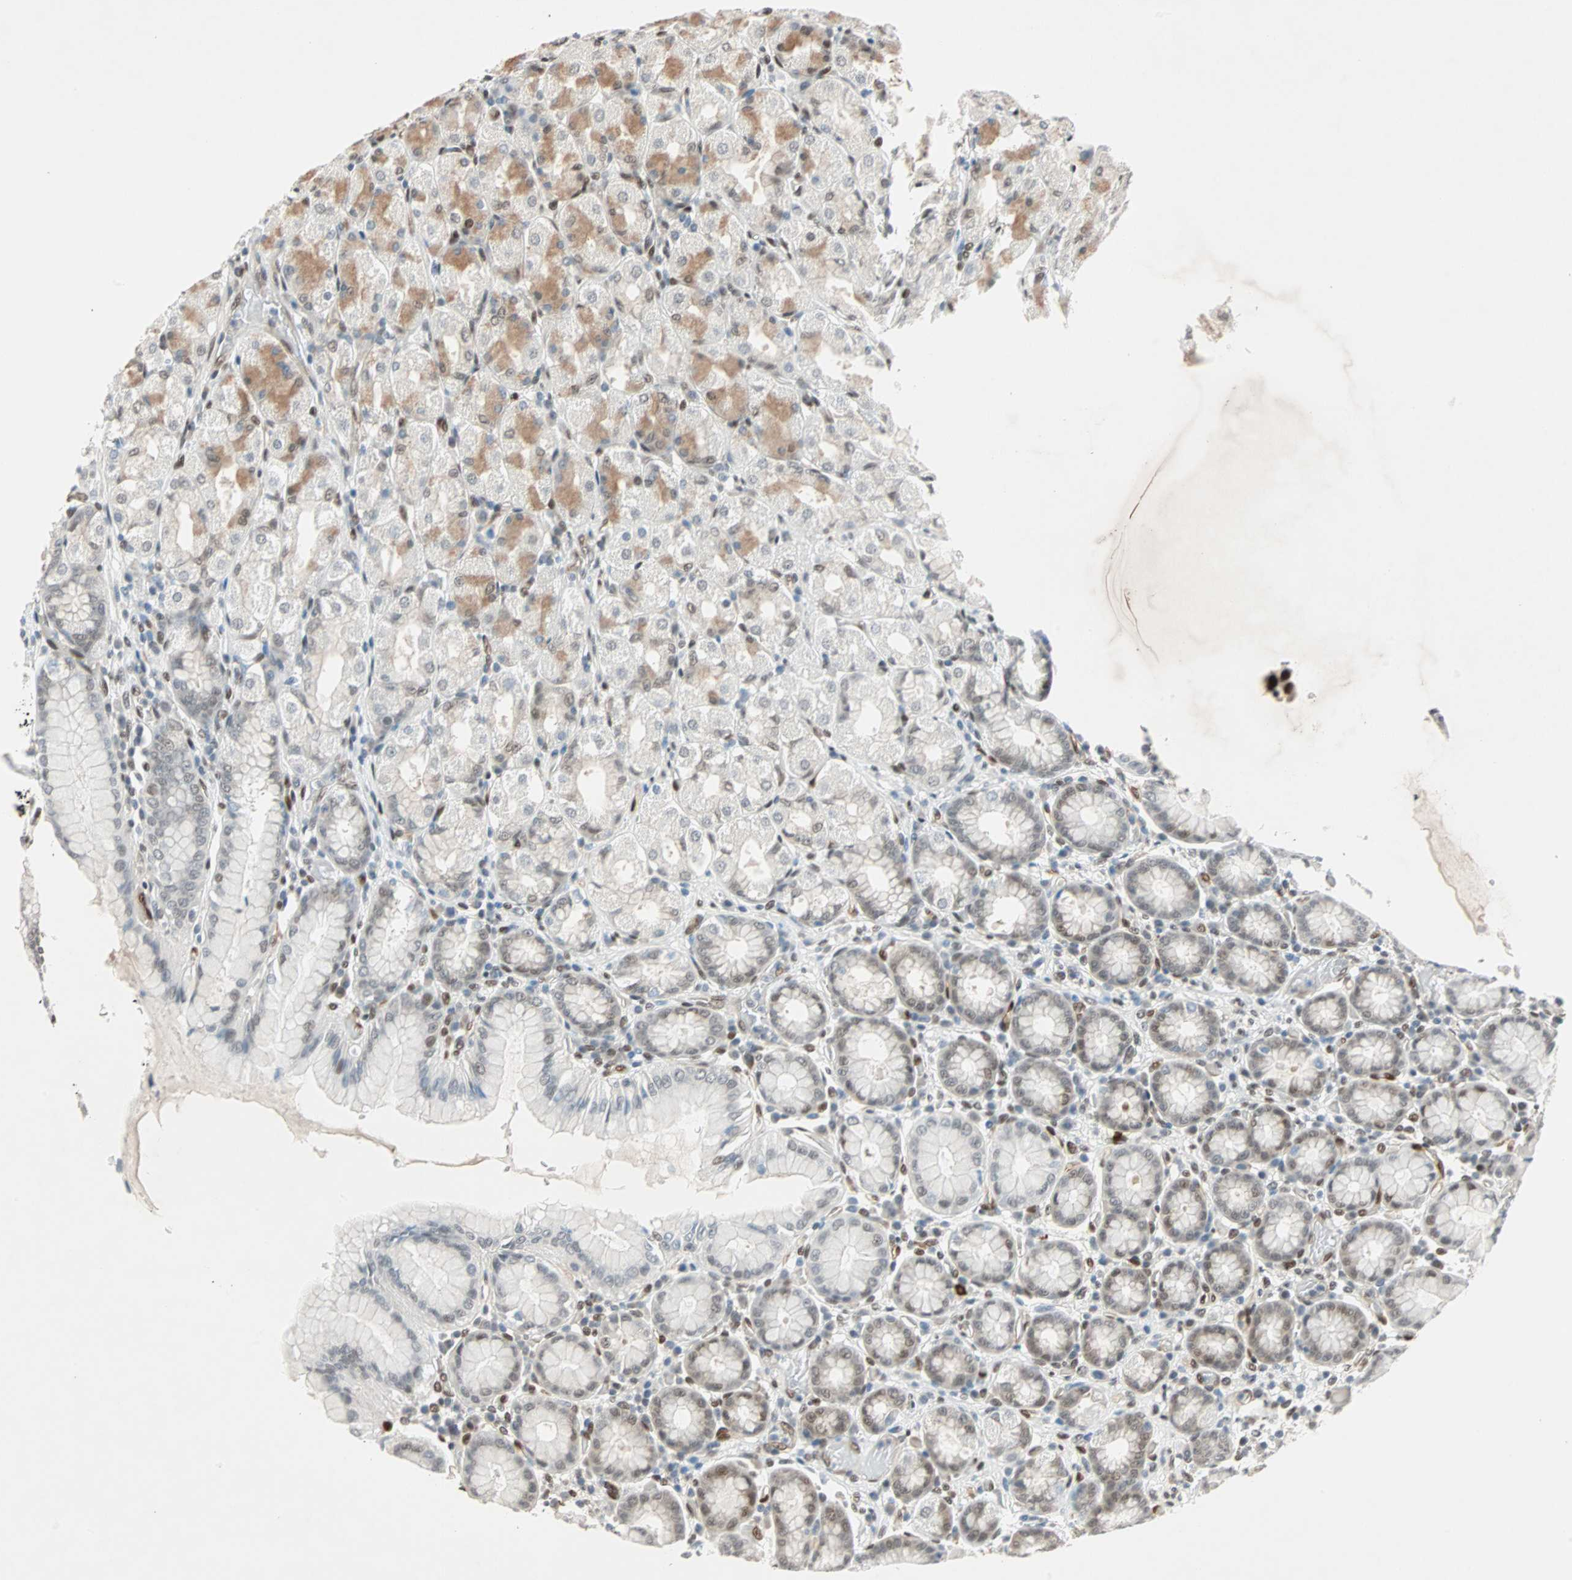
{"staining": {"intensity": "moderate", "quantity": "25%-75%", "location": "cytoplasmic/membranous,nuclear"}, "tissue": "stomach", "cell_type": "Glandular cells", "image_type": "normal", "snomed": [{"axis": "morphology", "description": "Normal tissue, NOS"}, {"axis": "topography", "description": "Stomach, upper"}], "caption": "High-magnification brightfield microscopy of normal stomach stained with DAB (3,3'-diaminobenzidine) (brown) and counterstained with hematoxylin (blue). glandular cells exhibit moderate cytoplasmic/membranous,nuclear staining is identified in about25%-75% of cells.", "gene": "WWTR1", "patient": {"sex": "male", "age": 68}}